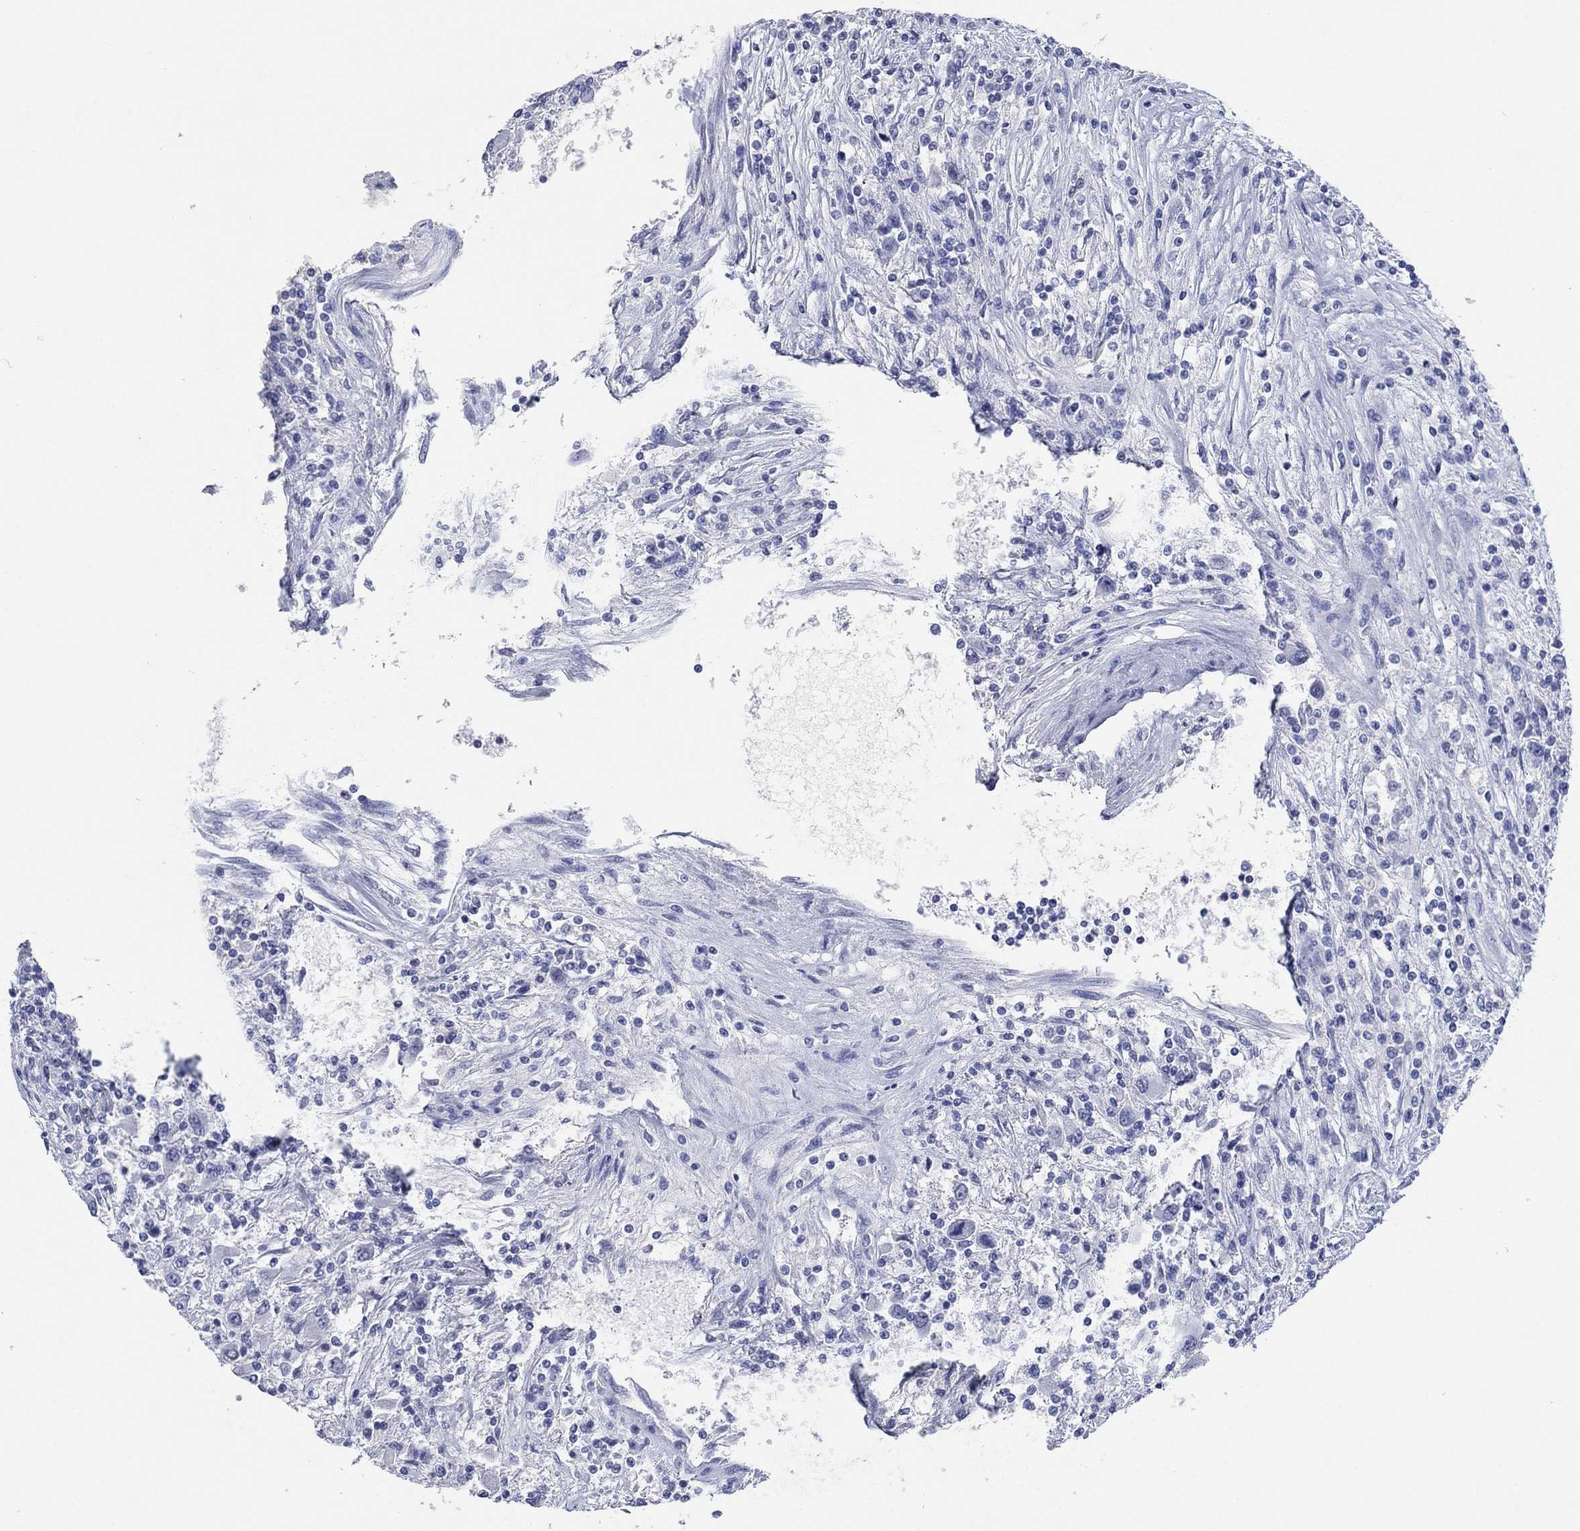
{"staining": {"intensity": "negative", "quantity": "none", "location": "none"}, "tissue": "renal cancer", "cell_type": "Tumor cells", "image_type": "cancer", "snomed": [{"axis": "morphology", "description": "Adenocarcinoma, NOS"}, {"axis": "topography", "description": "Kidney"}], "caption": "Immunohistochemistry (IHC) photomicrograph of neoplastic tissue: renal adenocarcinoma stained with DAB displays no significant protein staining in tumor cells.", "gene": "POU5F1", "patient": {"sex": "female", "age": 67}}